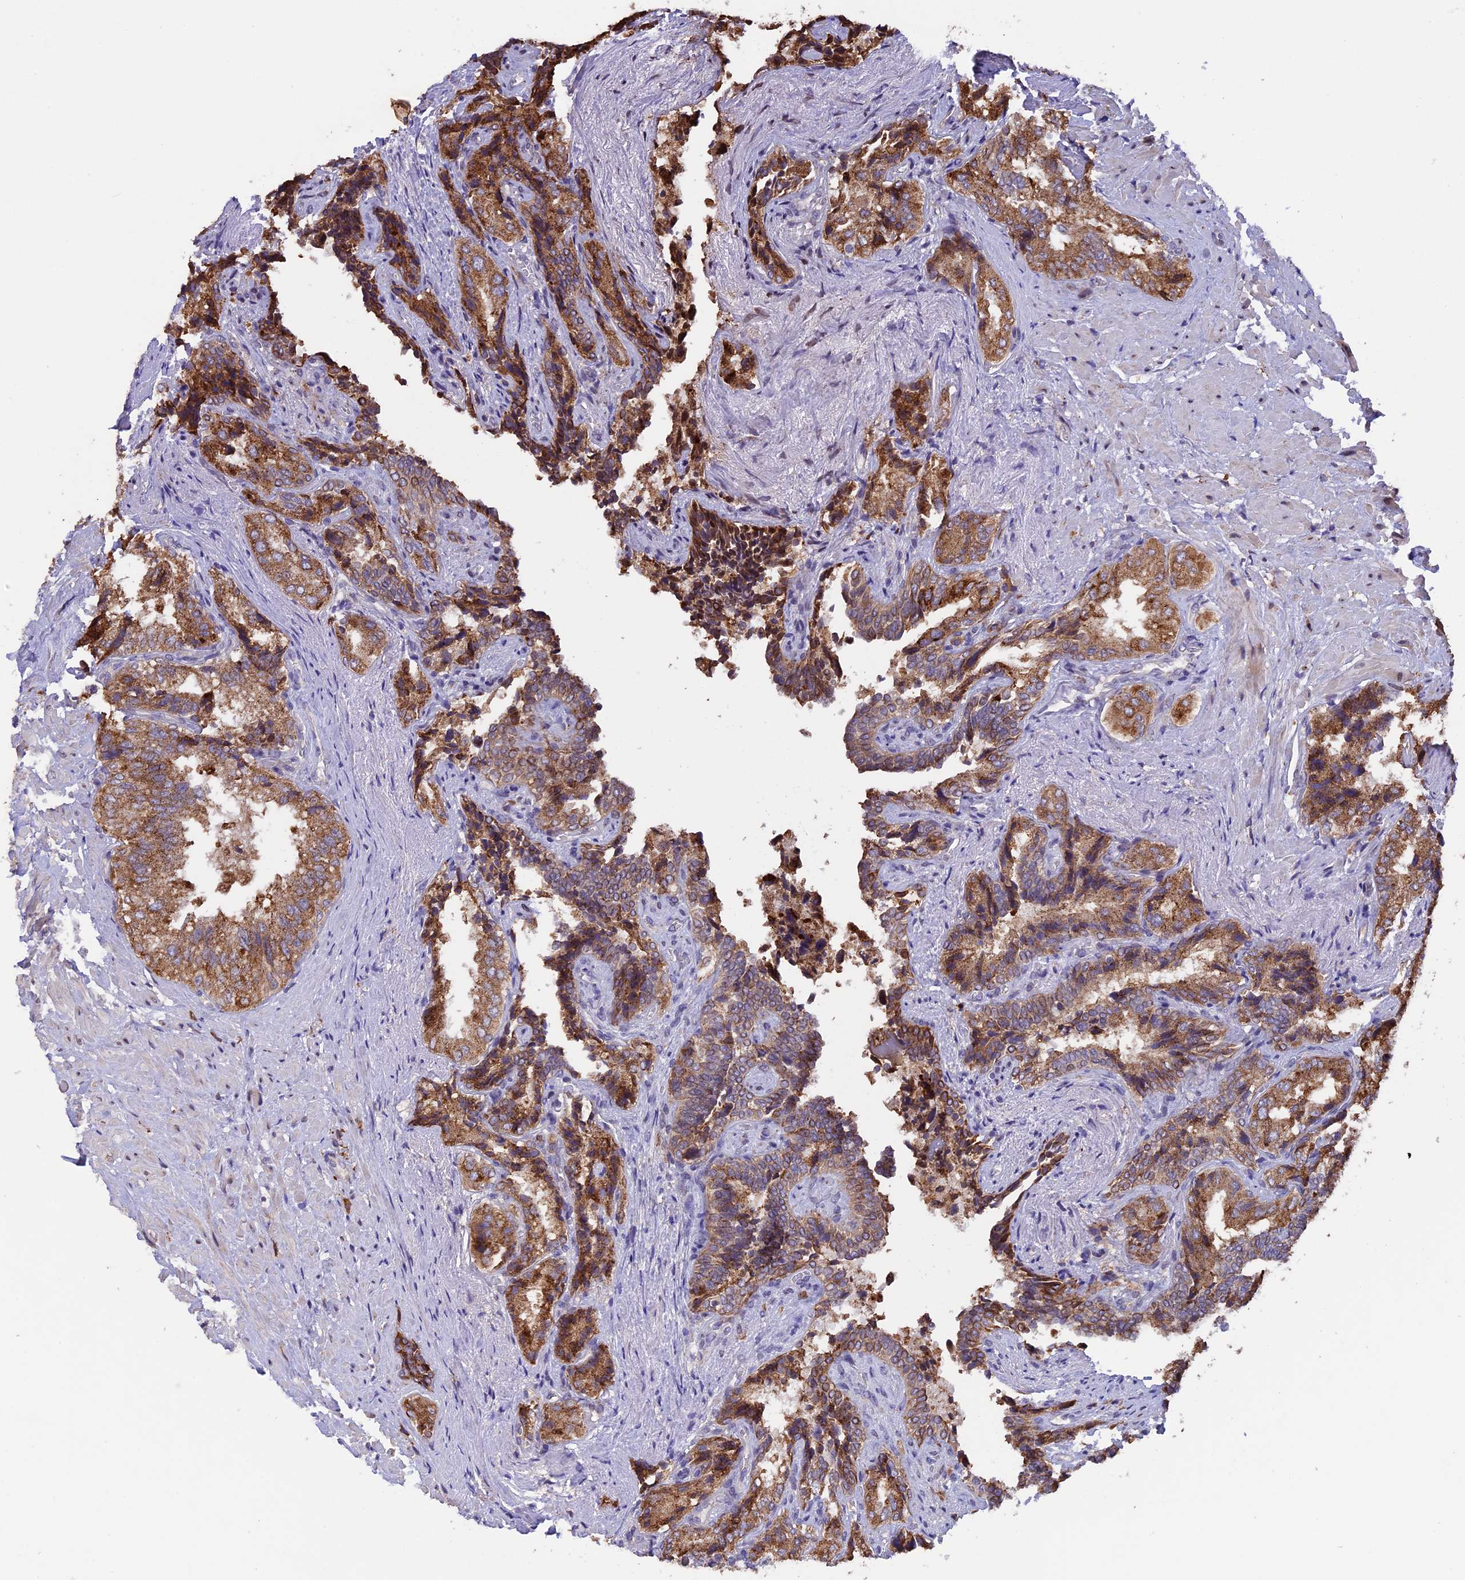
{"staining": {"intensity": "moderate", "quantity": ">75%", "location": "cytoplasmic/membranous"}, "tissue": "seminal vesicle", "cell_type": "Glandular cells", "image_type": "normal", "snomed": [{"axis": "morphology", "description": "Normal tissue, NOS"}, {"axis": "topography", "description": "Seminal veicle"}, {"axis": "topography", "description": "Peripheral nerve tissue"}], "caption": "DAB immunohistochemical staining of normal human seminal vesicle displays moderate cytoplasmic/membranous protein staining in about >75% of glandular cells.", "gene": "DMRTA2", "patient": {"sex": "male", "age": 63}}